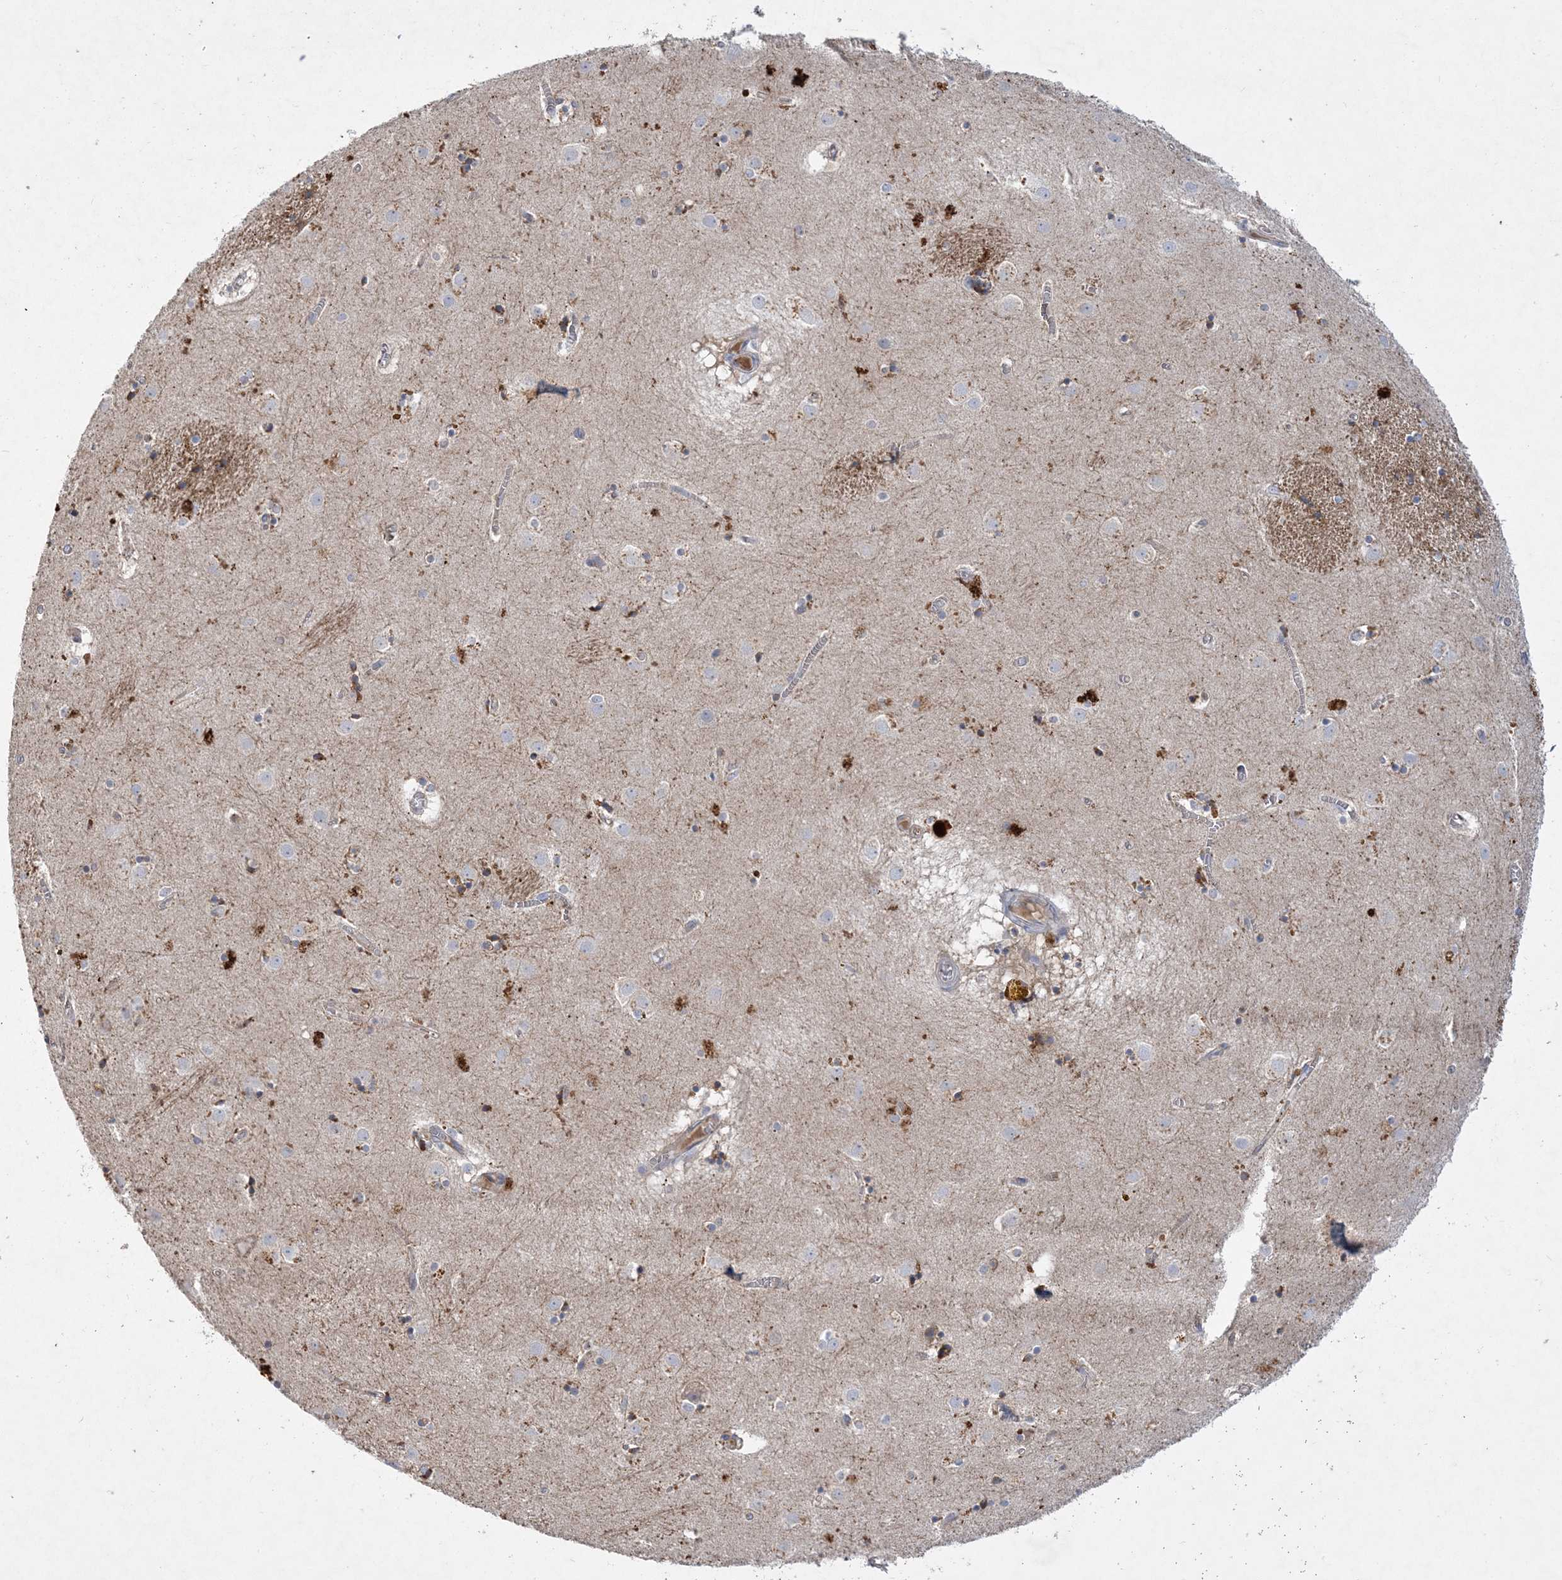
{"staining": {"intensity": "negative", "quantity": "none", "location": "none"}, "tissue": "caudate", "cell_type": "Glial cells", "image_type": "normal", "snomed": [{"axis": "morphology", "description": "Normal tissue, NOS"}, {"axis": "topography", "description": "Lateral ventricle wall"}], "caption": "A high-resolution image shows immunohistochemistry staining of normal caudate, which demonstrates no significant positivity in glial cells. (Immunohistochemistry (ihc), brightfield microscopy, high magnification).", "gene": "ADCK2", "patient": {"sex": "male", "age": 70}}